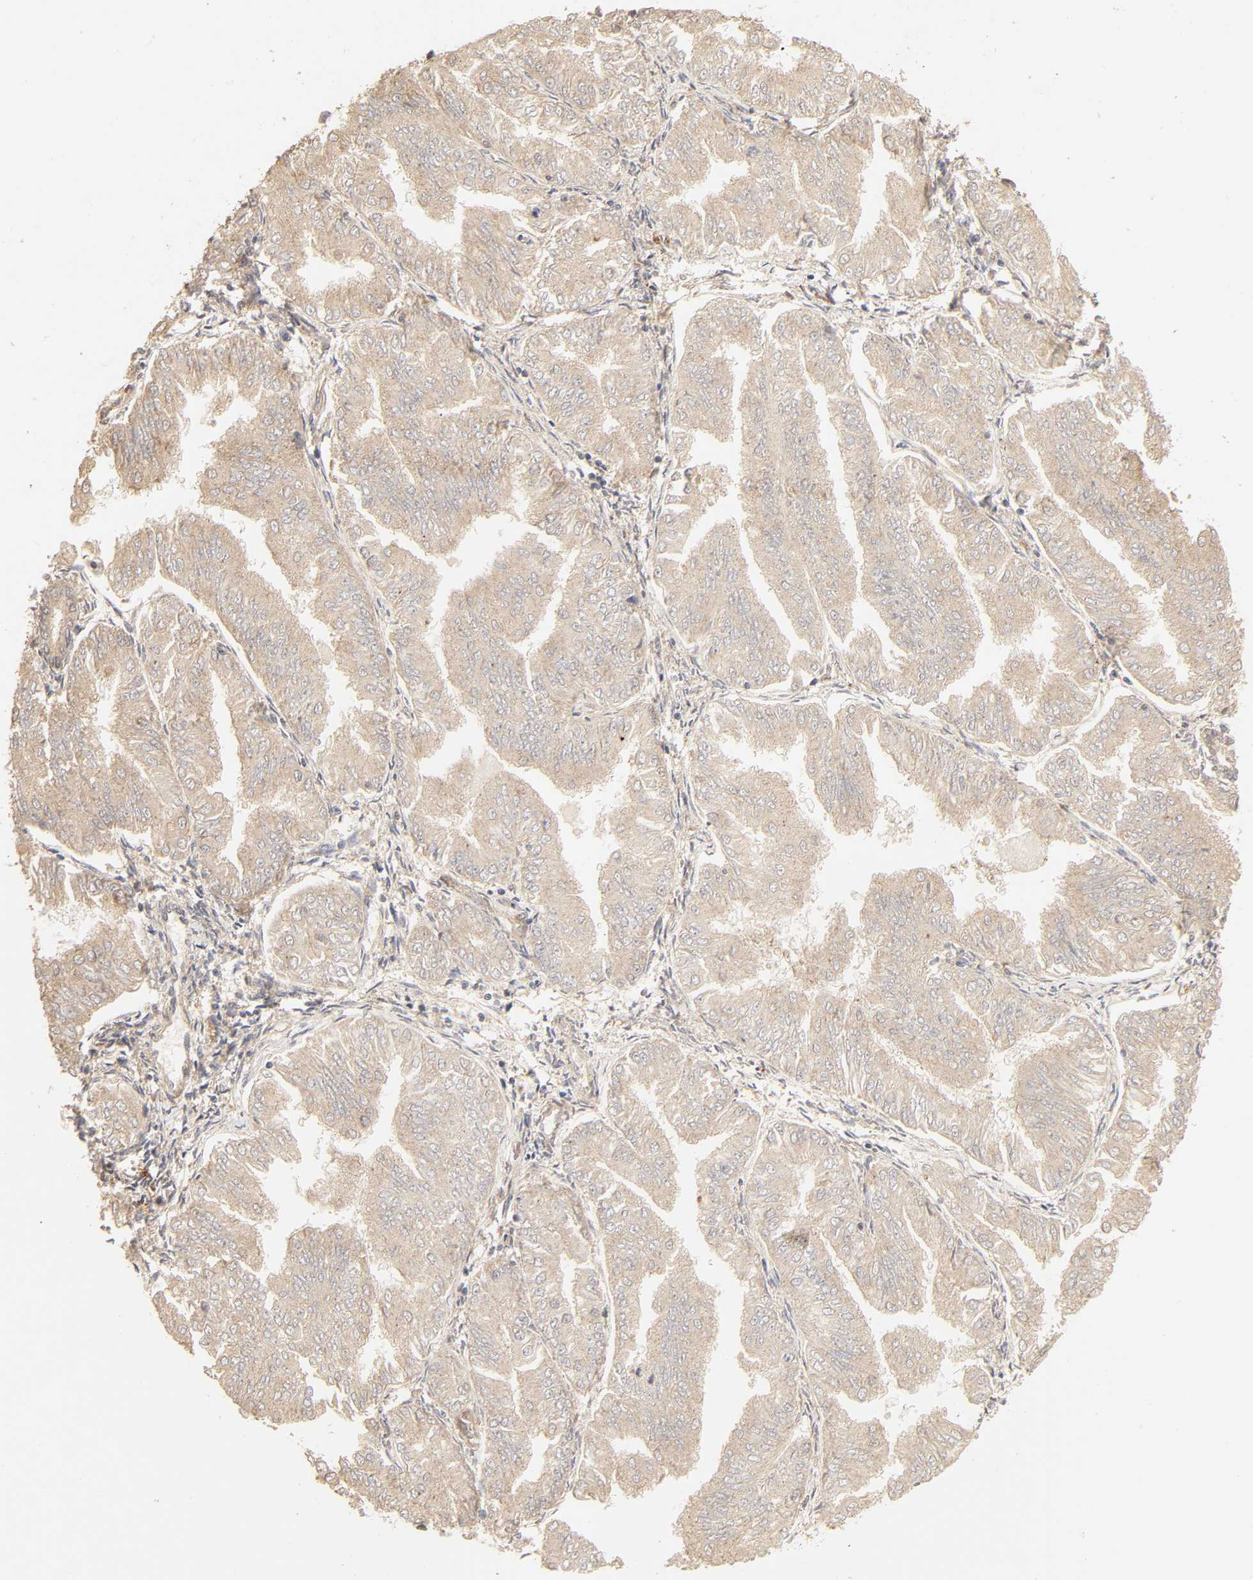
{"staining": {"intensity": "moderate", "quantity": ">75%", "location": "cytoplasmic/membranous"}, "tissue": "endometrial cancer", "cell_type": "Tumor cells", "image_type": "cancer", "snomed": [{"axis": "morphology", "description": "Adenocarcinoma, NOS"}, {"axis": "topography", "description": "Endometrium"}], "caption": "Moderate cytoplasmic/membranous protein staining is appreciated in approximately >75% of tumor cells in endometrial cancer.", "gene": "EPS8", "patient": {"sex": "female", "age": 53}}